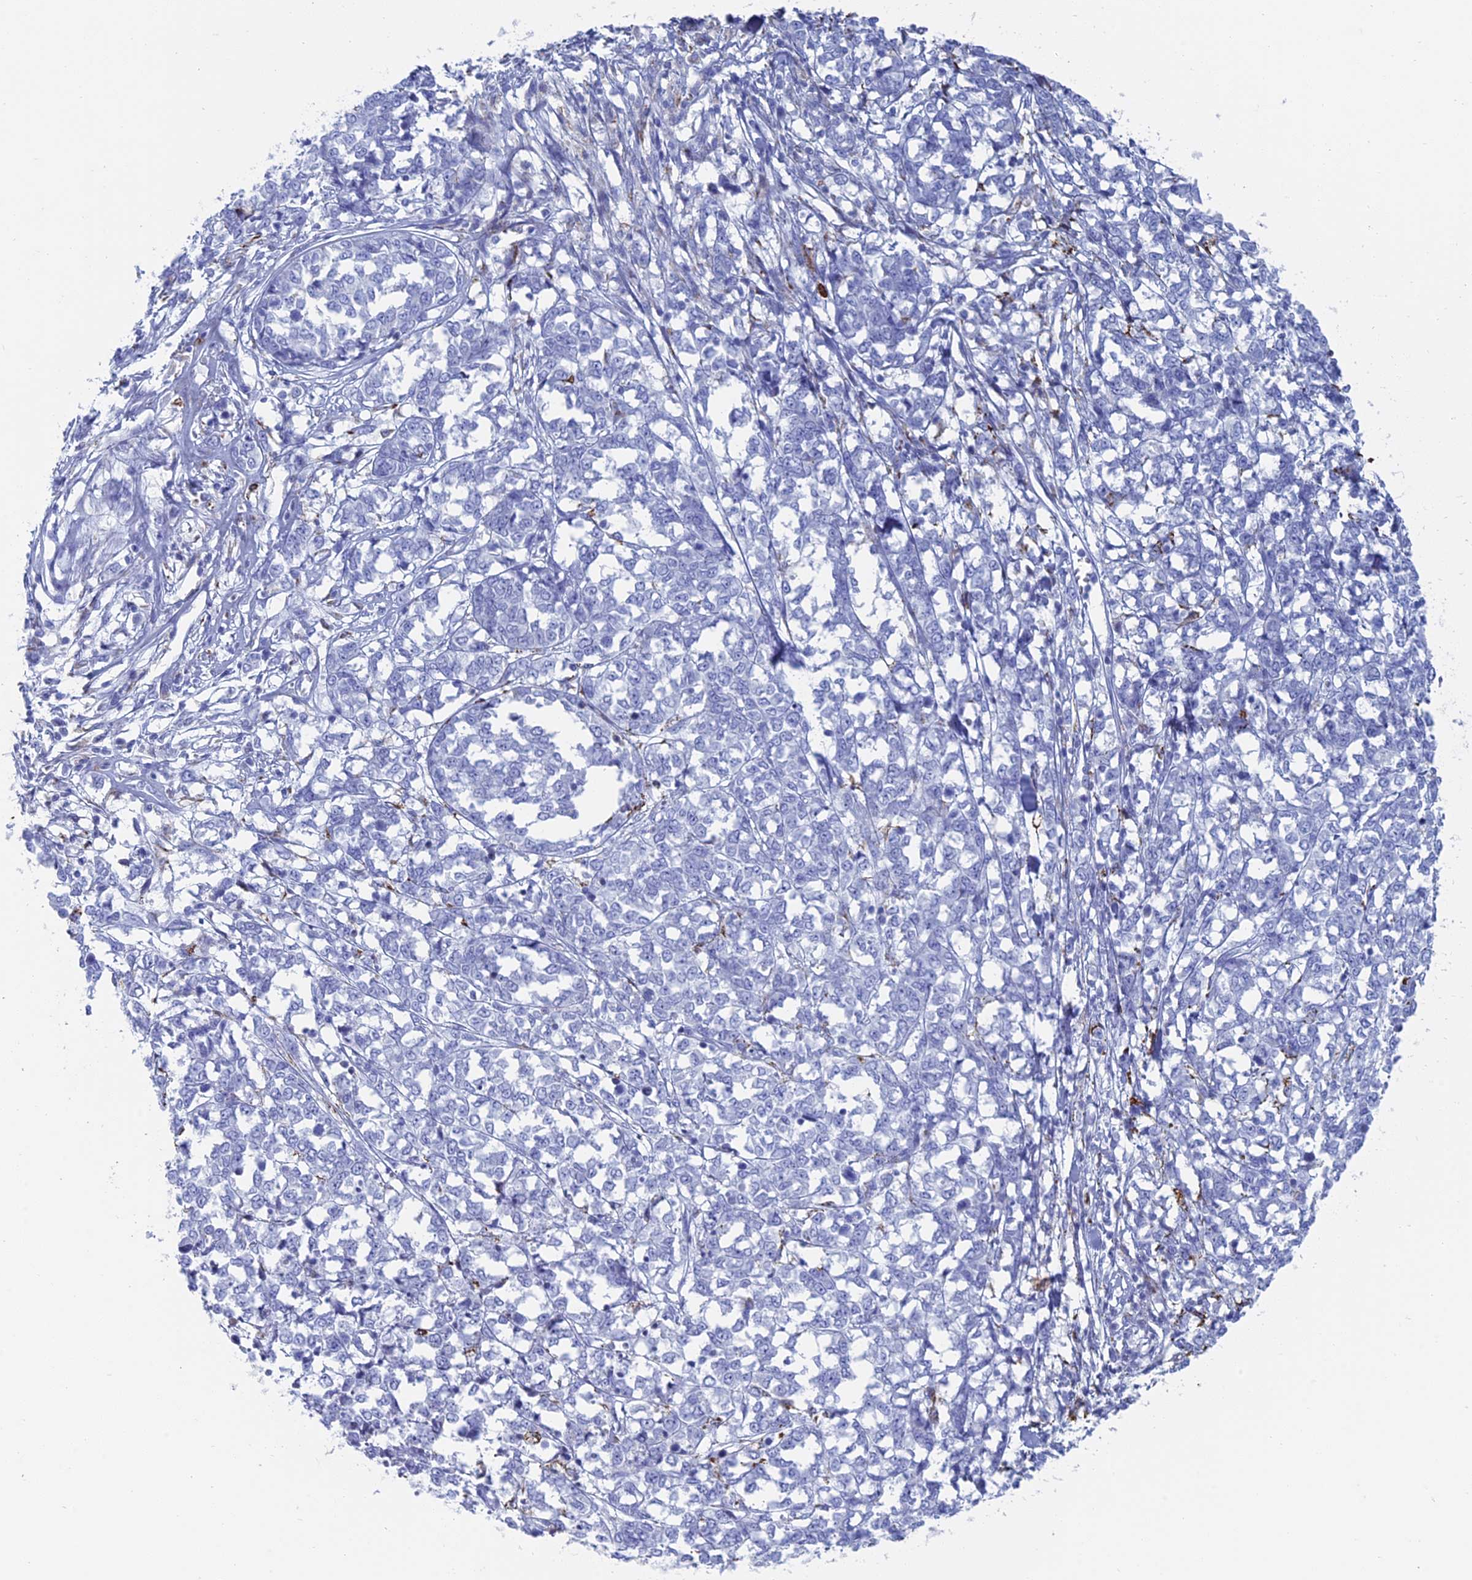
{"staining": {"intensity": "negative", "quantity": "none", "location": "none"}, "tissue": "melanoma", "cell_type": "Tumor cells", "image_type": "cancer", "snomed": [{"axis": "morphology", "description": "Malignant melanoma, NOS"}, {"axis": "topography", "description": "Skin"}], "caption": "The immunohistochemistry image has no significant positivity in tumor cells of malignant melanoma tissue.", "gene": "ALMS1", "patient": {"sex": "female", "age": 72}}